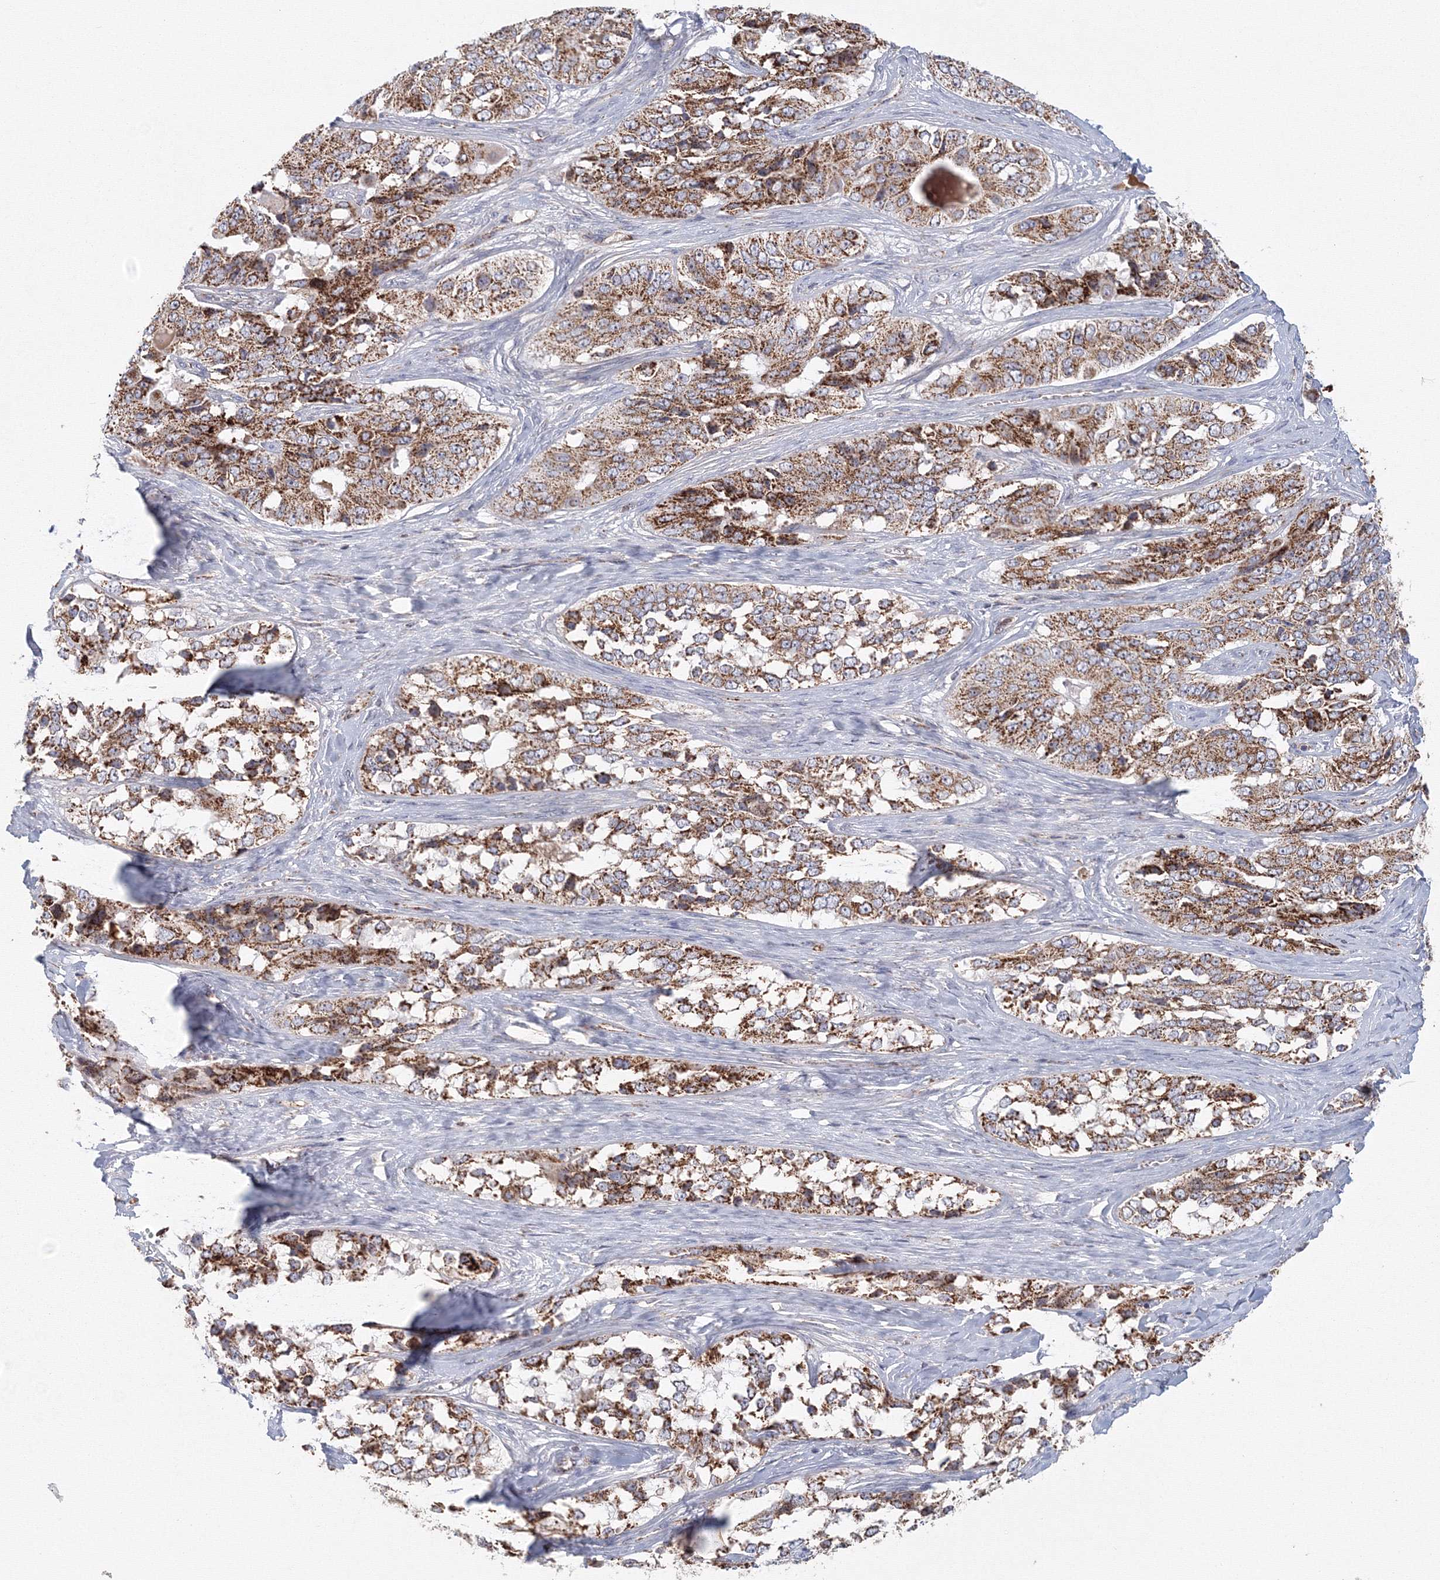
{"staining": {"intensity": "moderate", "quantity": ">75%", "location": "cytoplasmic/membranous"}, "tissue": "ovarian cancer", "cell_type": "Tumor cells", "image_type": "cancer", "snomed": [{"axis": "morphology", "description": "Carcinoma, endometroid"}, {"axis": "topography", "description": "Ovary"}], "caption": "Human ovarian endometroid carcinoma stained with a protein marker shows moderate staining in tumor cells.", "gene": "GRPEL1", "patient": {"sex": "female", "age": 51}}